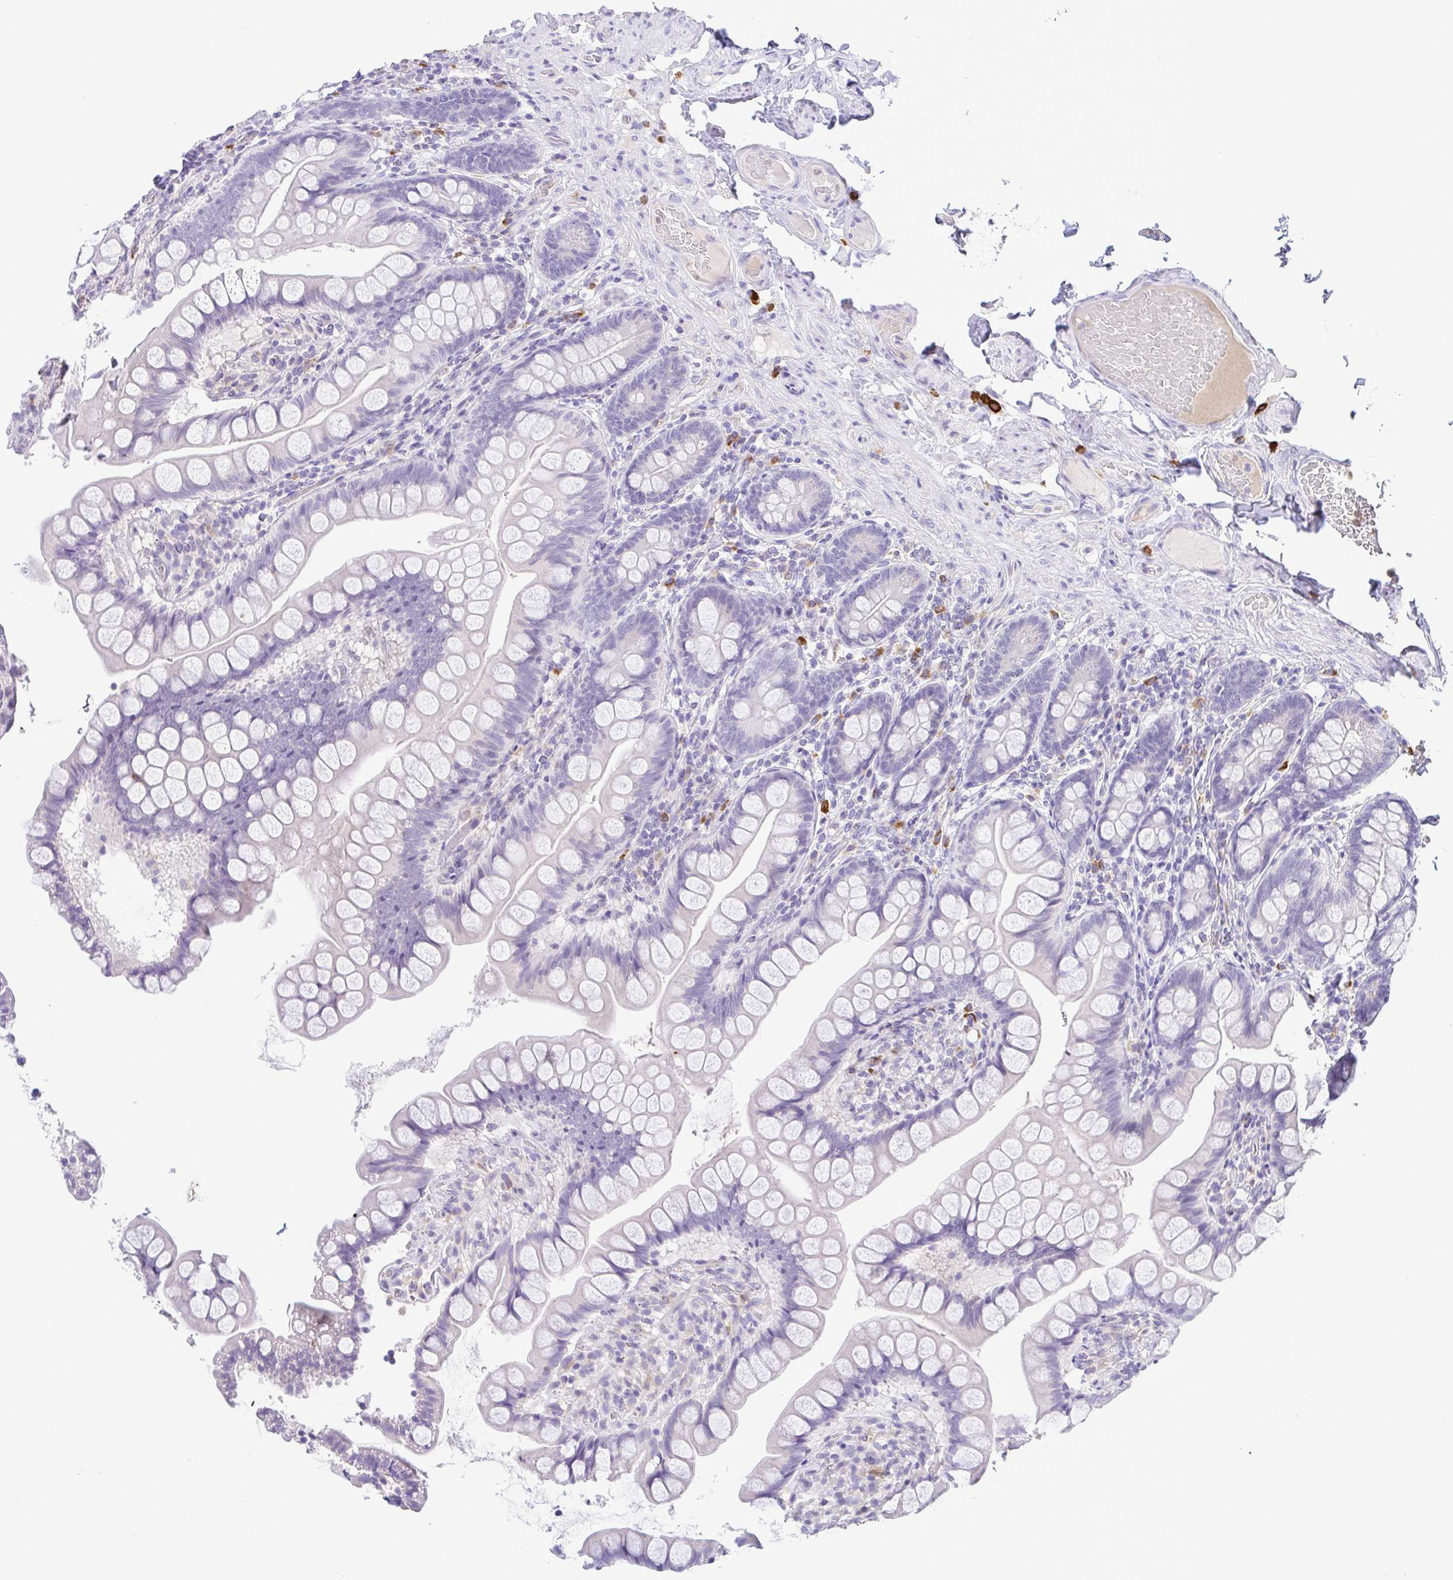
{"staining": {"intensity": "negative", "quantity": "none", "location": "none"}, "tissue": "small intestine", "cell_type": "Glandular cells", "image_type": "normal", "snomed": [{"axis": "morphology", "description": "Normal tissue, NOS"}, {"axis": "topography", "description": "Small intestine"}], "caption": "Small intestine stained for a protein using IHC reveals no staining glandular cells.", "gene": "PGLYRP1", "patient": {"sex": "male", "age": 70}}